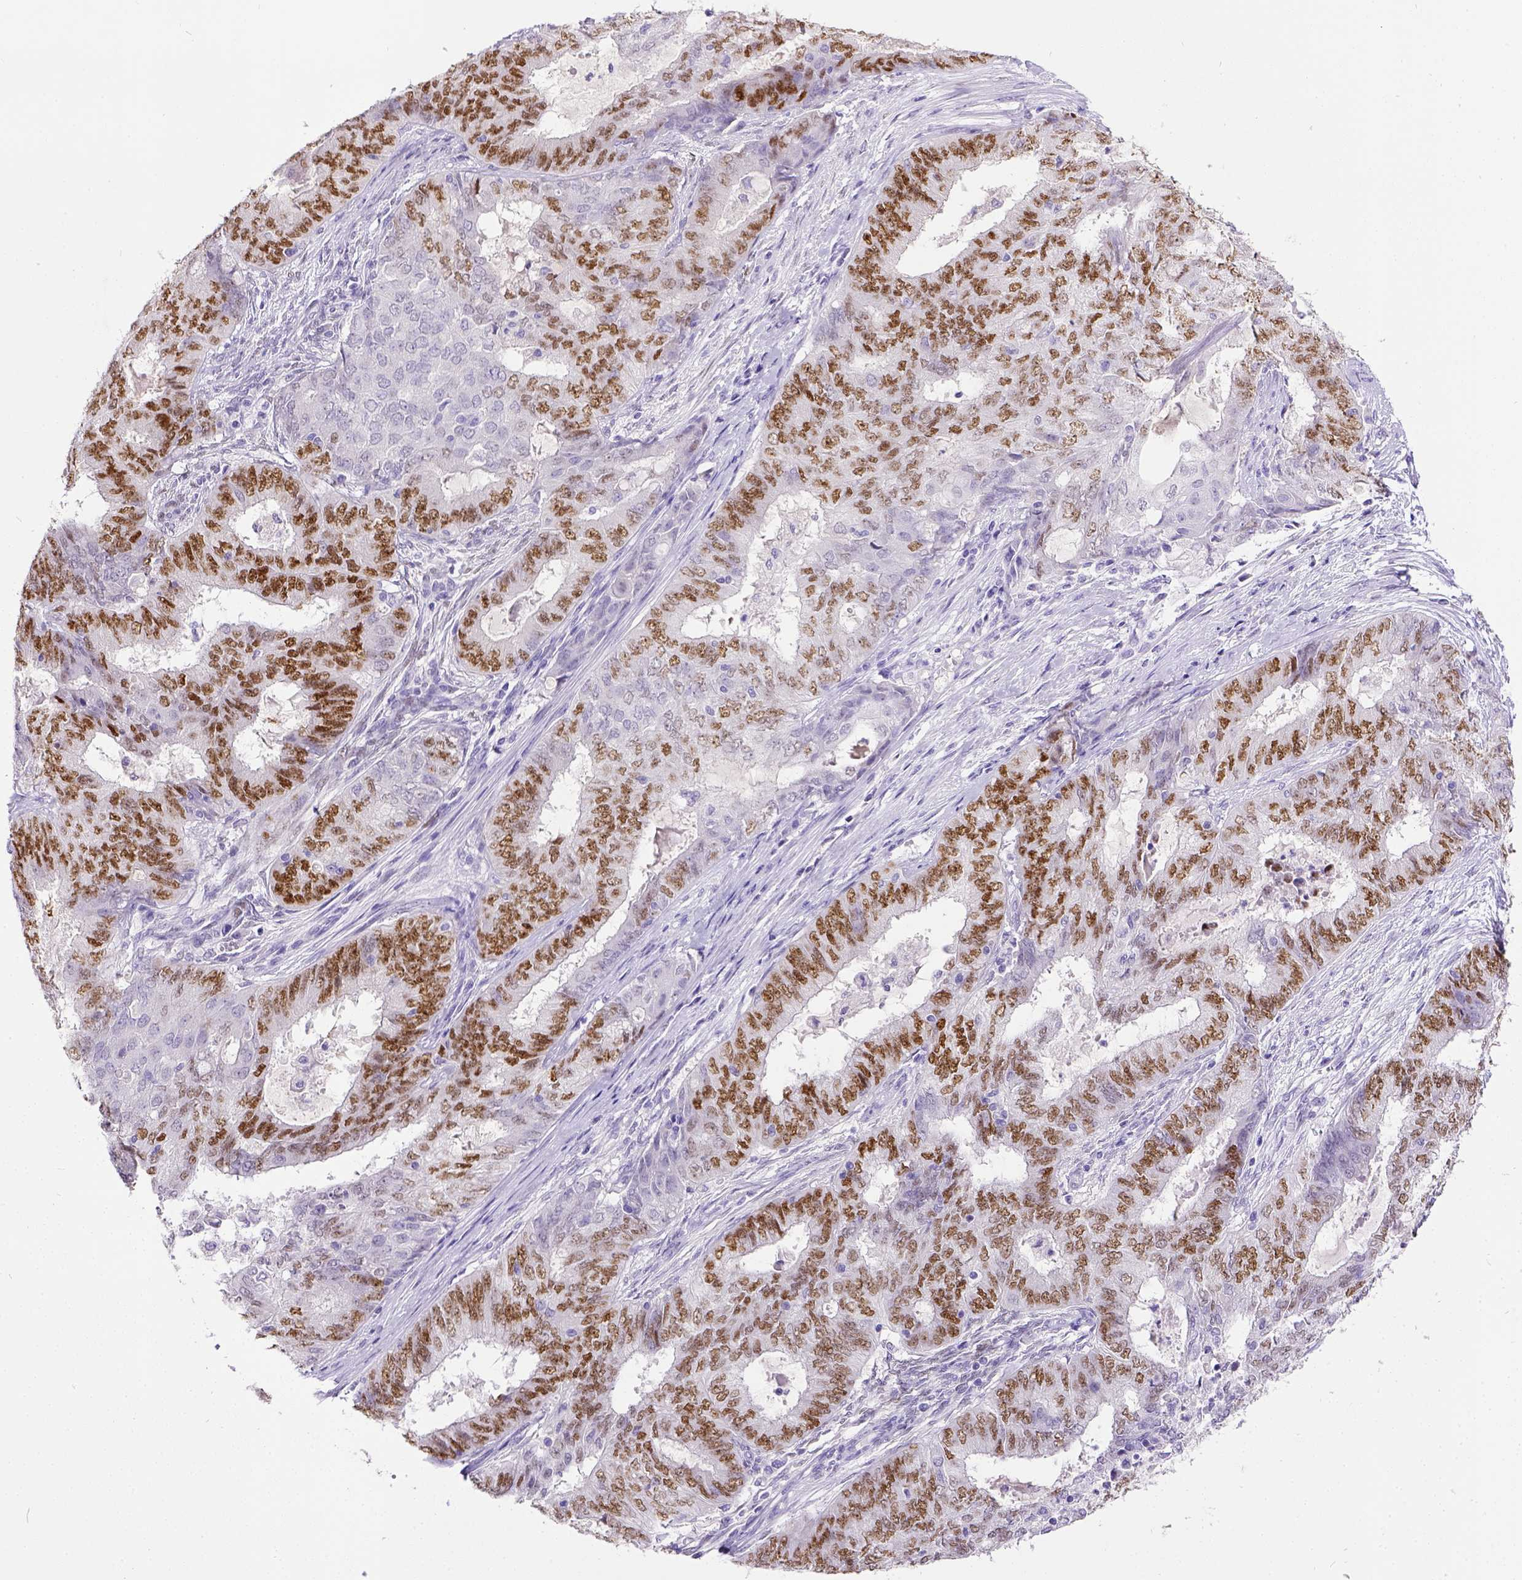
{"staining": {"intensity": "moderate", "quantity": "25%-75%", "location": "nuclear"}, "tissue": "endometrial cancer", "cell_type": "Tumor cells", "image_type": "cancer", "snomed": [{"axis": "morphology", "description": "Adenocarcinoma, NOS"}, {"axis": "topography", "description": "Endometrium"}], "caption": "A high-resolution photomicrograph shows immunohistochemistry (IHC) staining of endometrial adenocarcinoma, which shows moderate nuclear positivity in about 25%-75% of tumor cells.", "gene": "ESR1", "patient": {"sex": "female", "age": 62}}